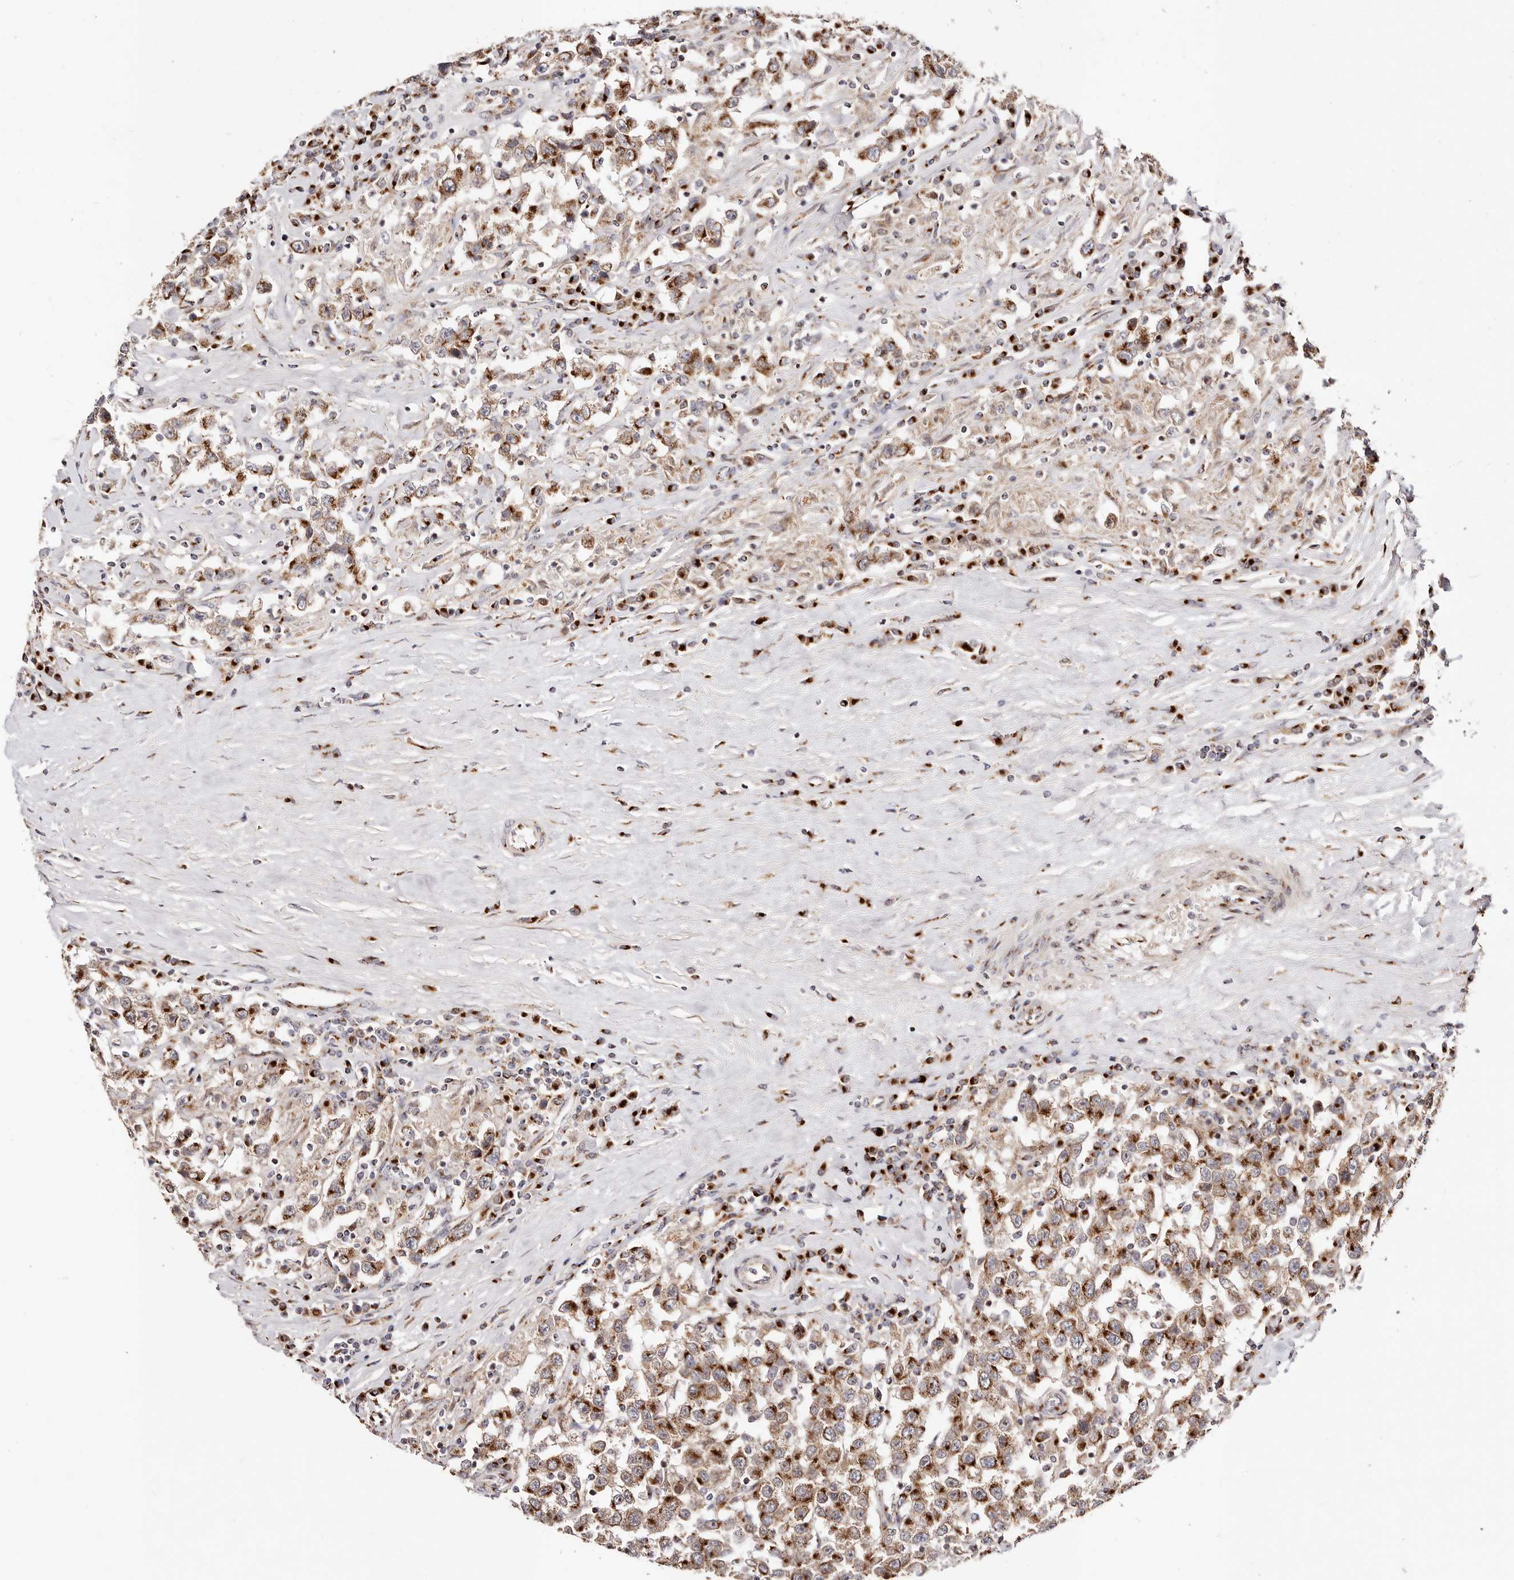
{"staining": {"intensity": "strong", "quantity": ">75%", "location": "cytoplasmic/membranous"}, "tissue": "testis cancer", "cell_type": "Tumor cells", "image_type": "cancer", "snomed": [{"axis": "morphology", "description": "Seminoma, NOS"}, {"axis": "topography", "description": "Testis"}], "caption": "About >75% of tumor cells in human seminoma (testis) reveal strong cytoplasmic/membranous protein expression as visualized by brown immunohistochemical staining.", "gene": "MAPK6", "patient": {"sex": "male", "age": 41}}